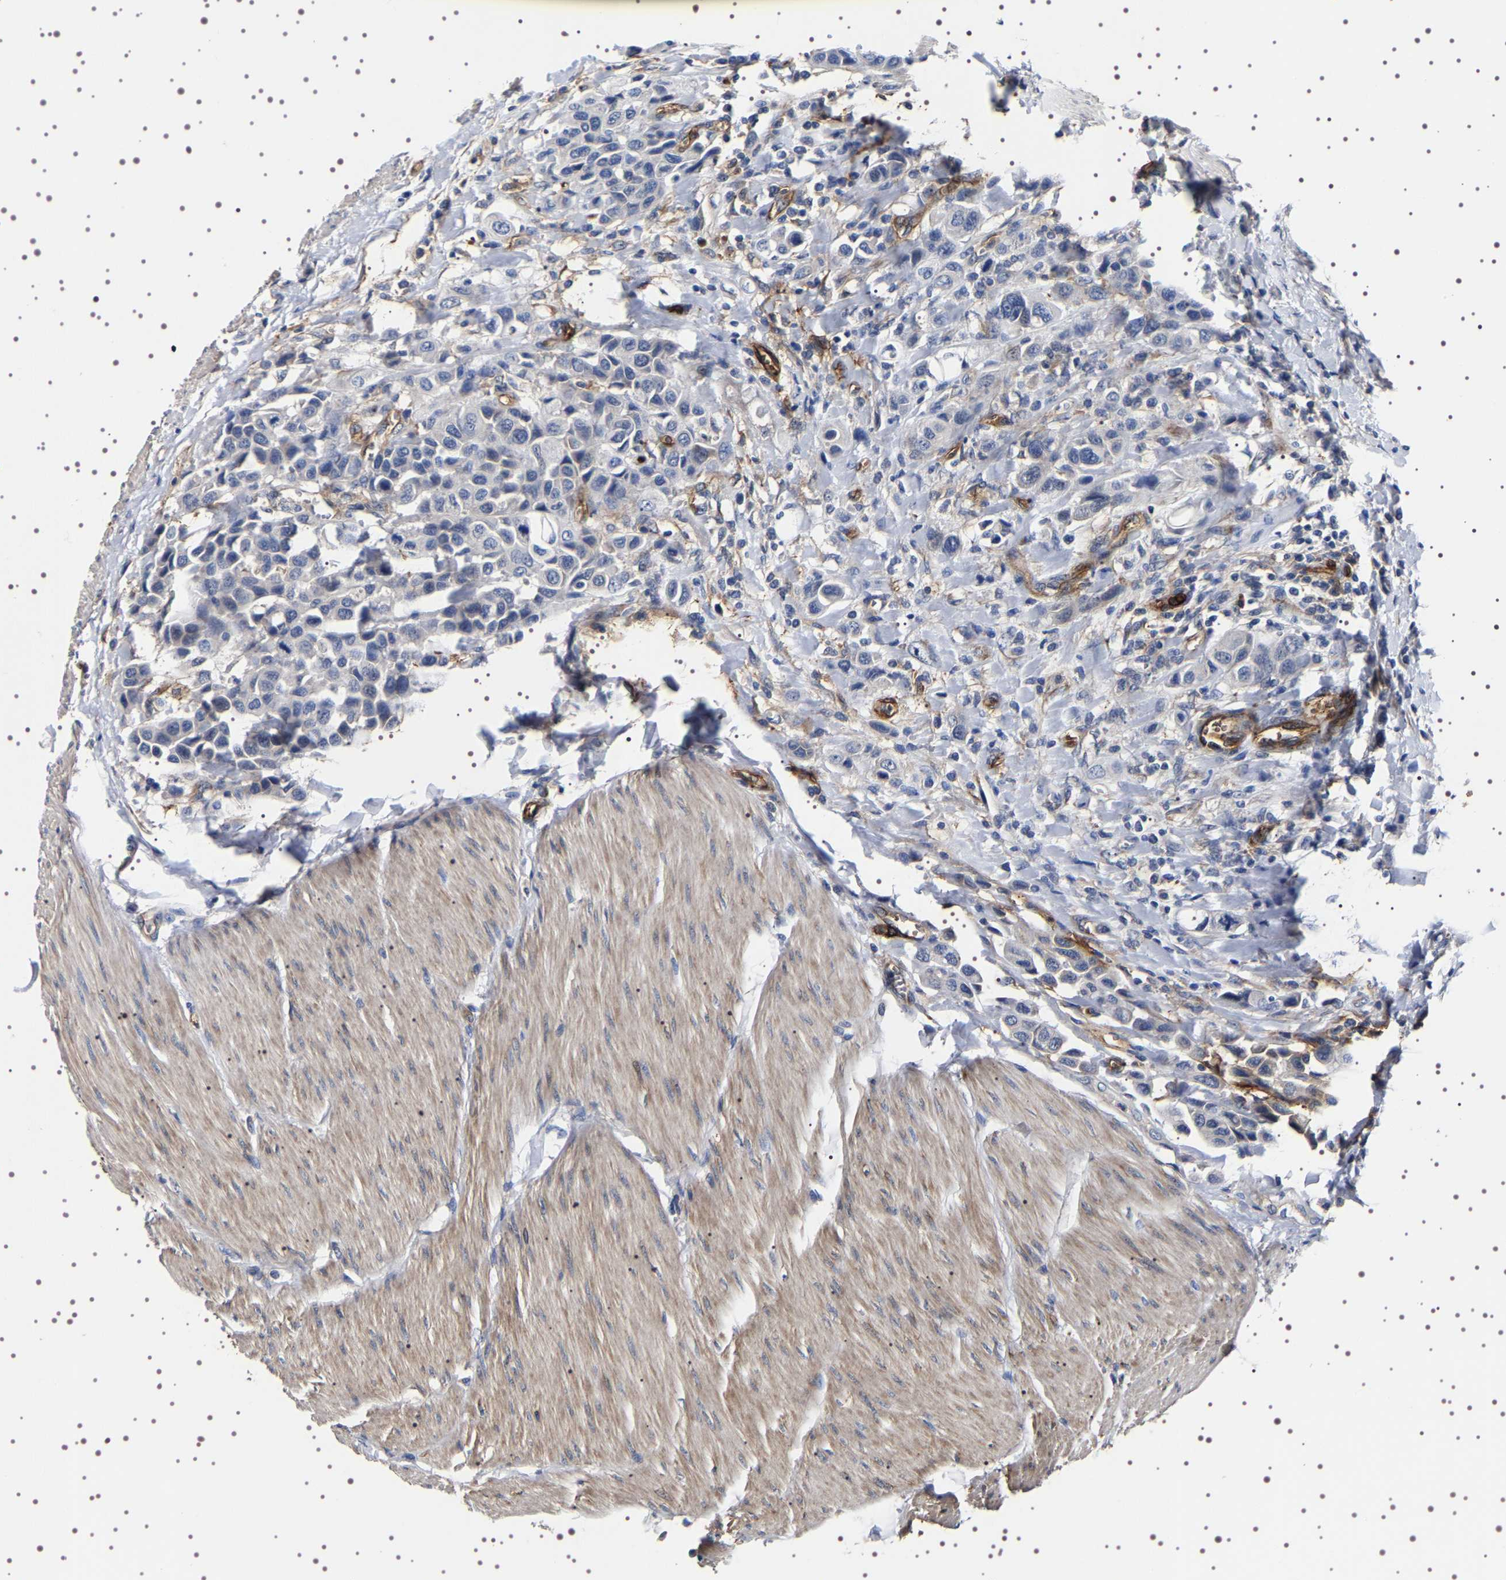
{"staining": {"intensity": "negative", "quantity": "none", "location": "none"}, "tissue": "urothelial cancer", "cell_type": "Tumor cells", "image_type": "cancer", "snomed": [{"axis": "morphology", "description": "Urothelial carcinoma, High grade"}, {"axis": "topography", "description": "Urinary bladder"}], "caption": "The histopathology image reveals no staining of tumor cells in urothelial cancer.", "gene": "ALPL", "patient": {"sex": "male", "age": 50}}